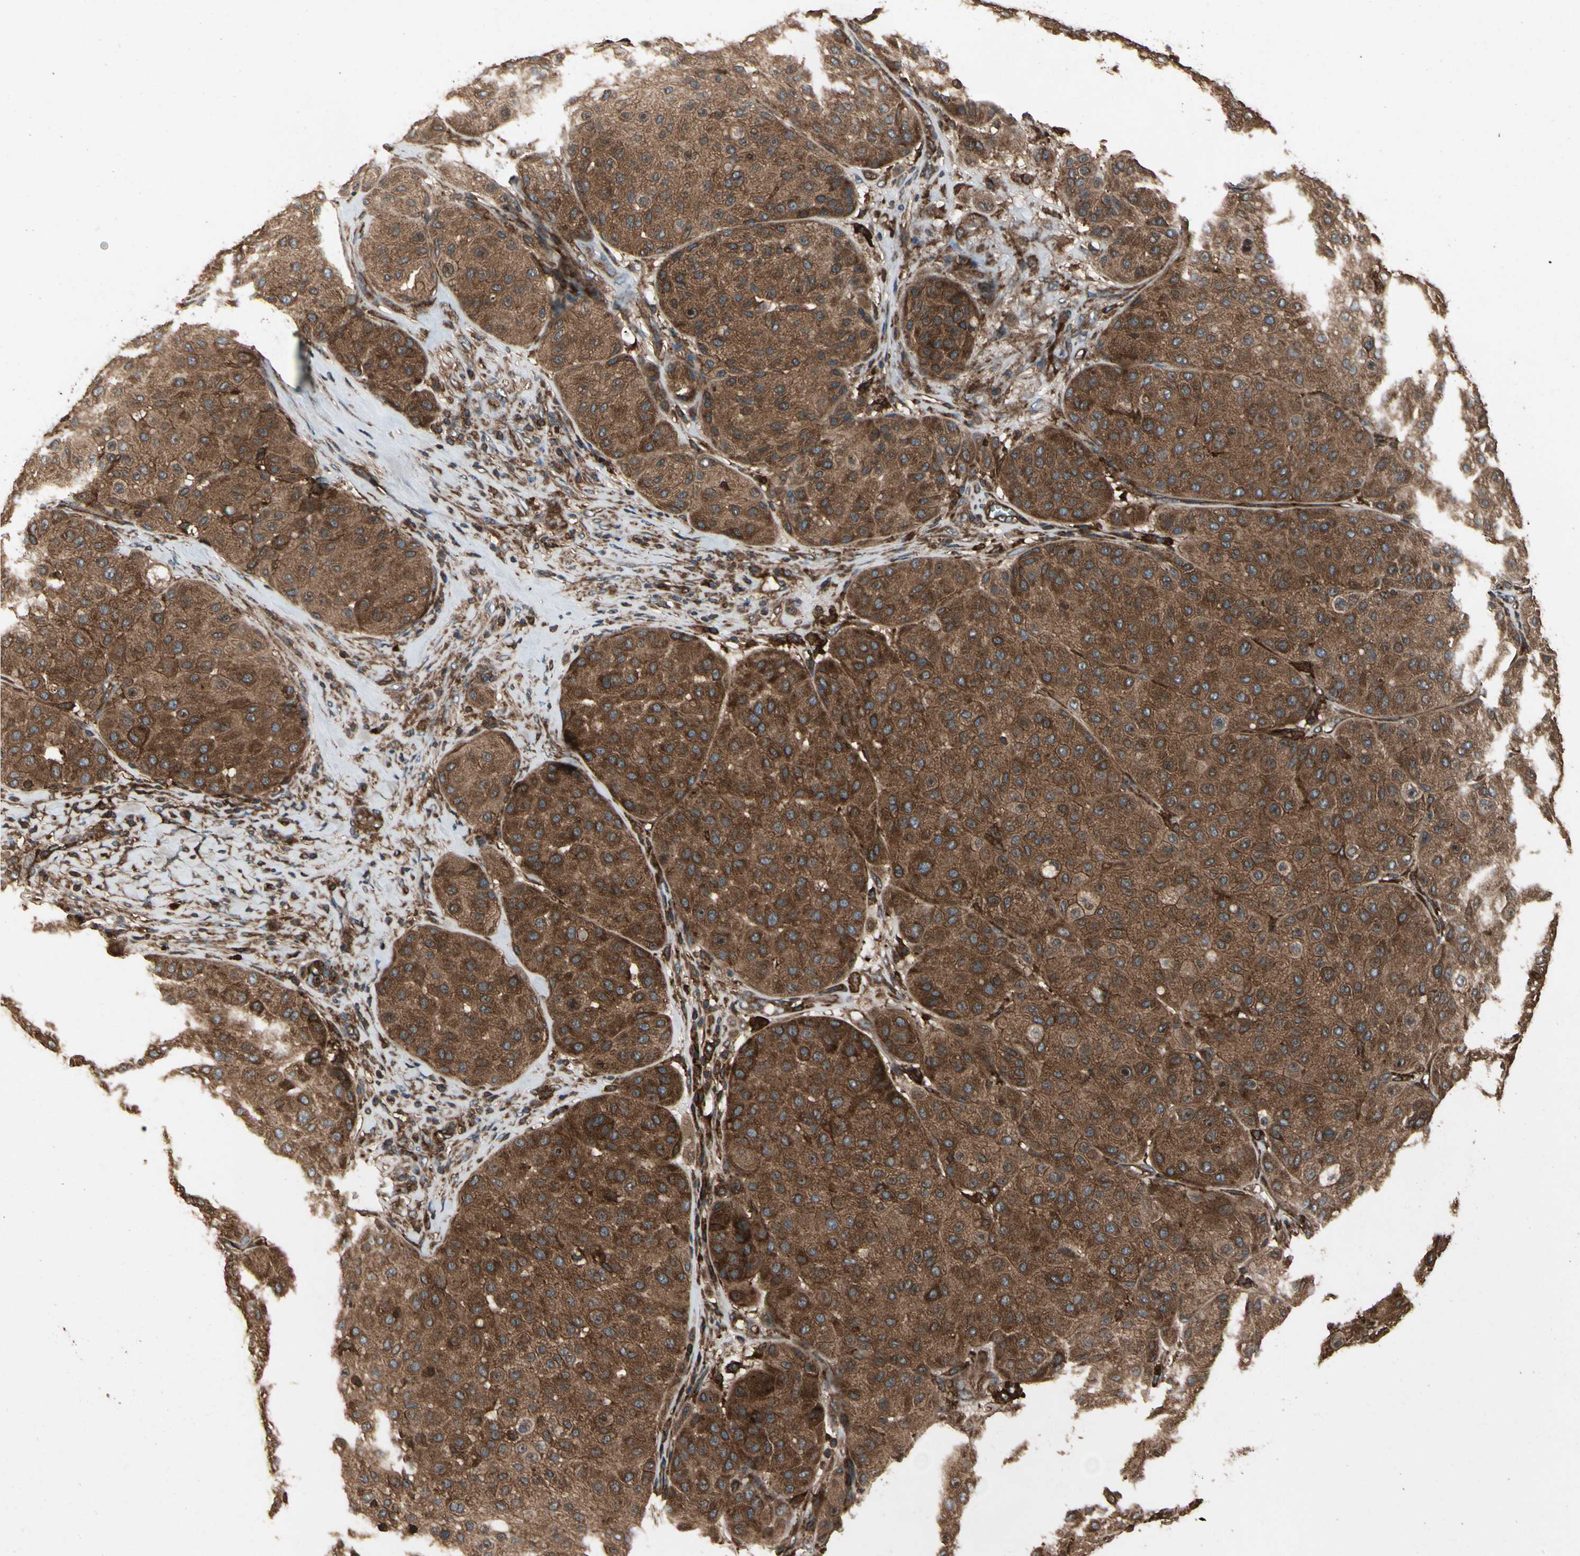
{"staining": {"intensity": "strong", "quantity": ">75%", "location": "cytoplasmic/membranous"}, "tissue": "melanoma", "cell_type": "Tumor cells", "image_type": "cancer", "snomed": [{"axis": "morphology", "description": "Normal tissue, NOS"}, {"axis": "morphology", "description": "Malignant melanoma, Metastatic site"}, {"axis": "topography", "description": "Skin"}], "caption": "Malignant melanoma (metastatic site) stained for a protein exhibits strong cytoplasmic/membranous positivity in tumor cells.", "gene": "AGBL2", "patient": {"sex": "male", "age": 41}}